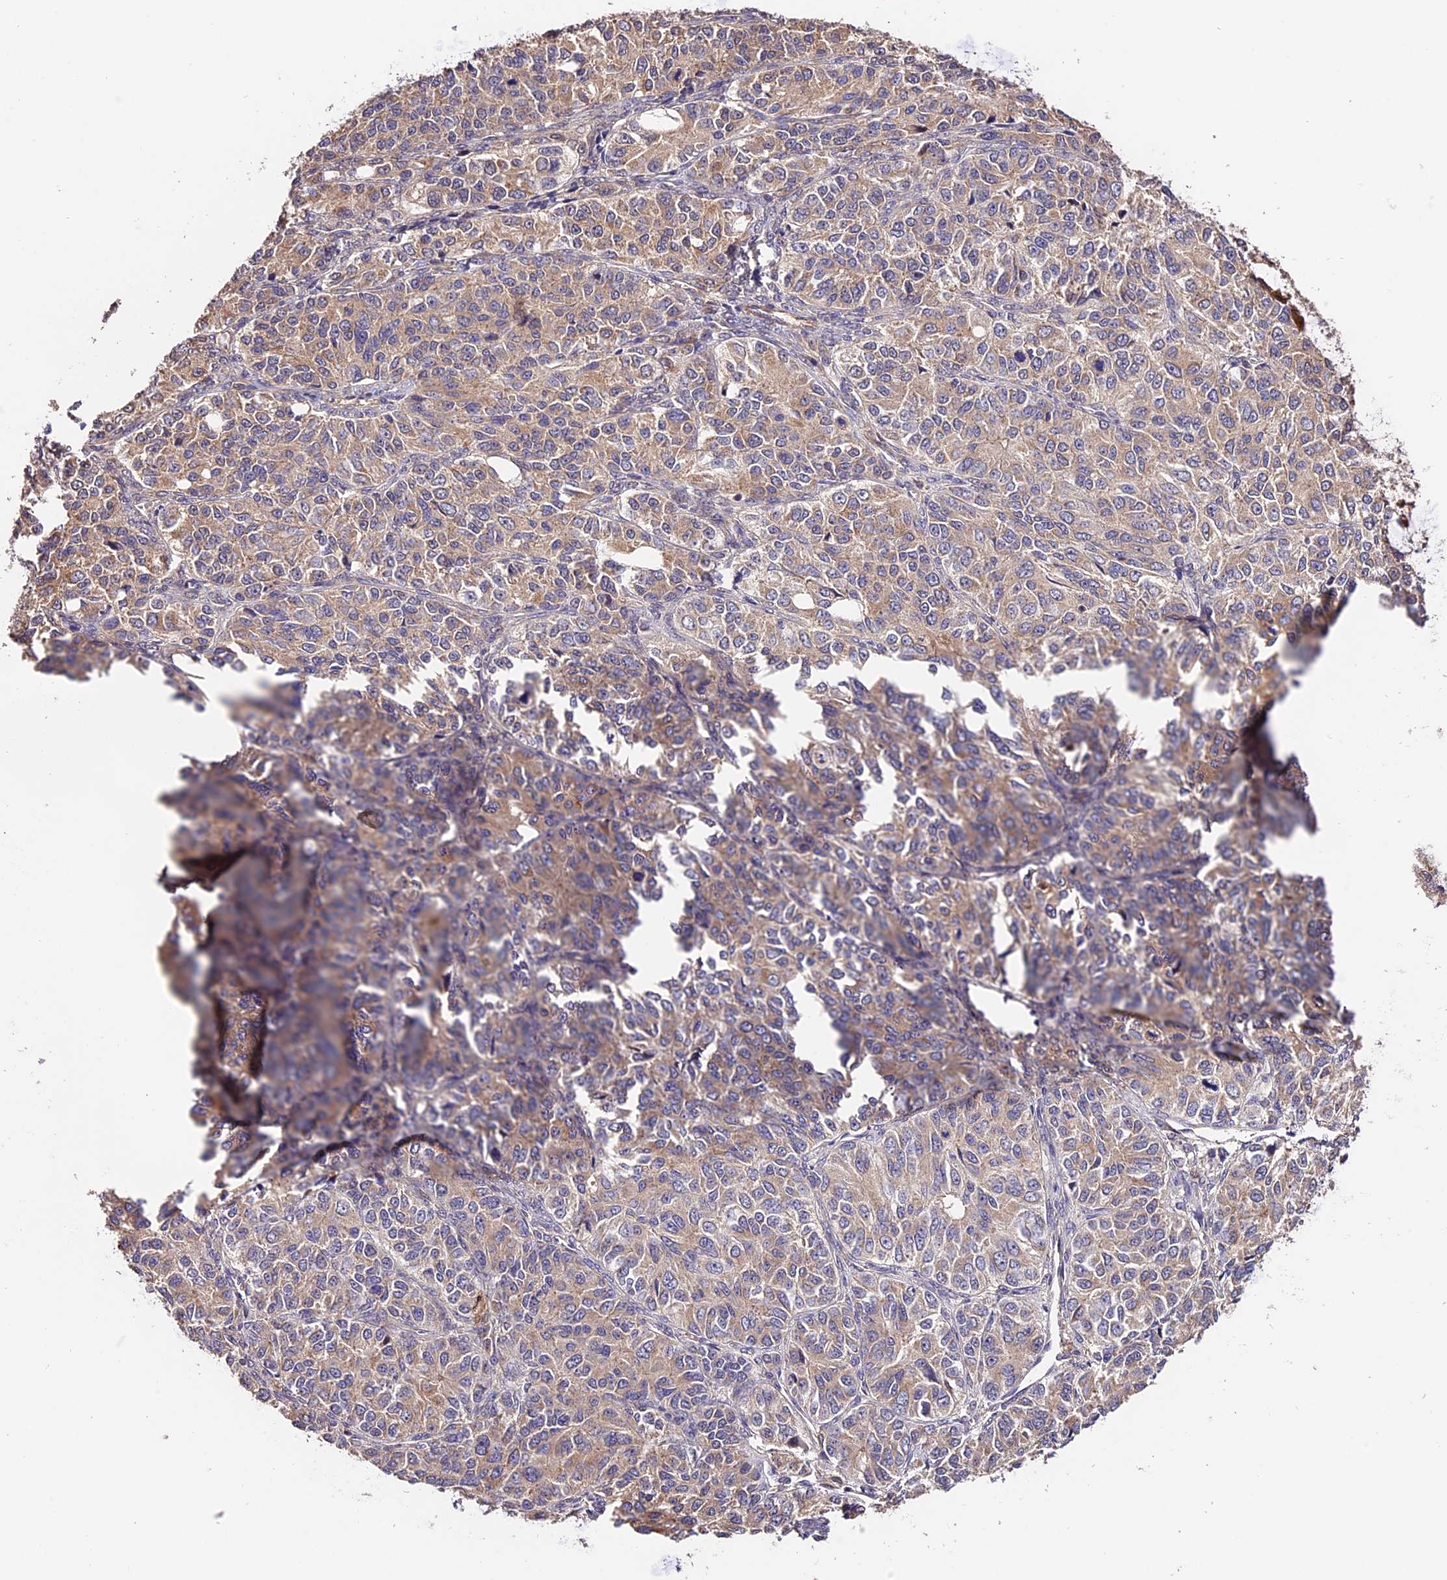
{"staining": {"intensity": "weak", "quantity": "25%-75%", "location": "cytoplasmic/membranous"}, "tissue": "ovarian cancer", "cell_type": "Tumor cells", "image_type": "cancer", "snomed": [{"axis": "morphology", "description": "Carcinoma, endometroid"}, {"axis": "topography", "description": "Ovary"}], "caption": "Protein analysis of ovarian cancer (endometroid carcinoma) tissue reveals weak cytoplasmic/membranous staining in about 25%-75% of tumor cells. The staining is performed using DAB (3,3'-diaminobenzidine) brown chromogen to label protein expression. The nuclei are counter-stained blue using hematoxylin.", "gene": "CES3", "patient": {"sex": "female", "age": 51}}